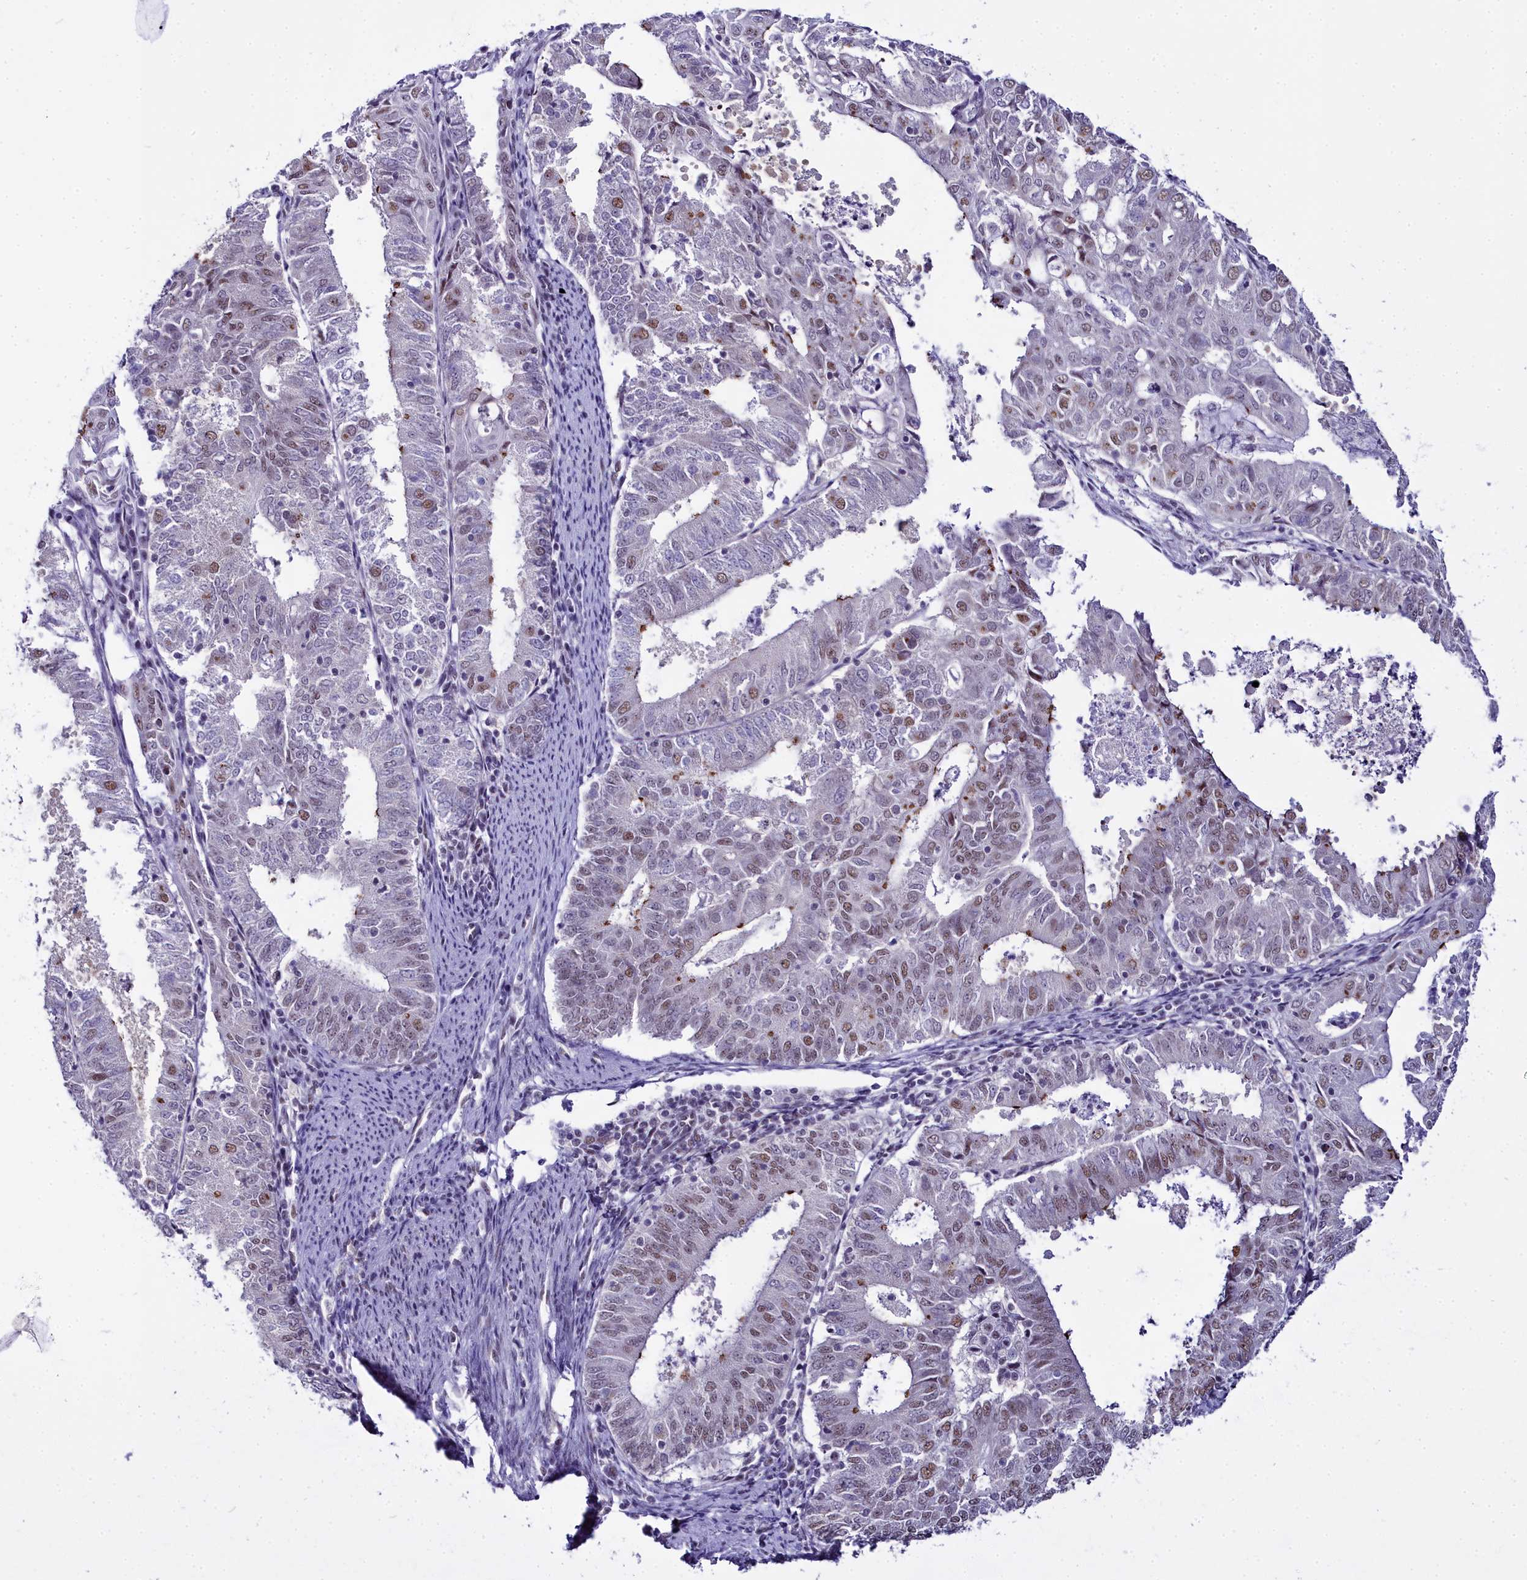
{"staining": {"intensity": "moderate", "quantity": "25%-75%", "location": "nuclear"}, "tissue": "endometrial cancer", "cell_type": "Tumor cells", "image_type": "cancer", "snomed": [{"axis": "morphology", "description": "Adenocarcinoma, NOS"}, {"axis": "topography", "description": "Endometrium"}], "caption": "A high-resolution photomicrograph shows immunohistochemistry staining of endometrial cancer (adenocarcinoma), which exhibits moderate nuclear positivity in approximately 25%-75% of tumor cells. Nuclei are stained in blue.", "gene": "RBM12", "patient": {"sex": "female", "age": 57}}